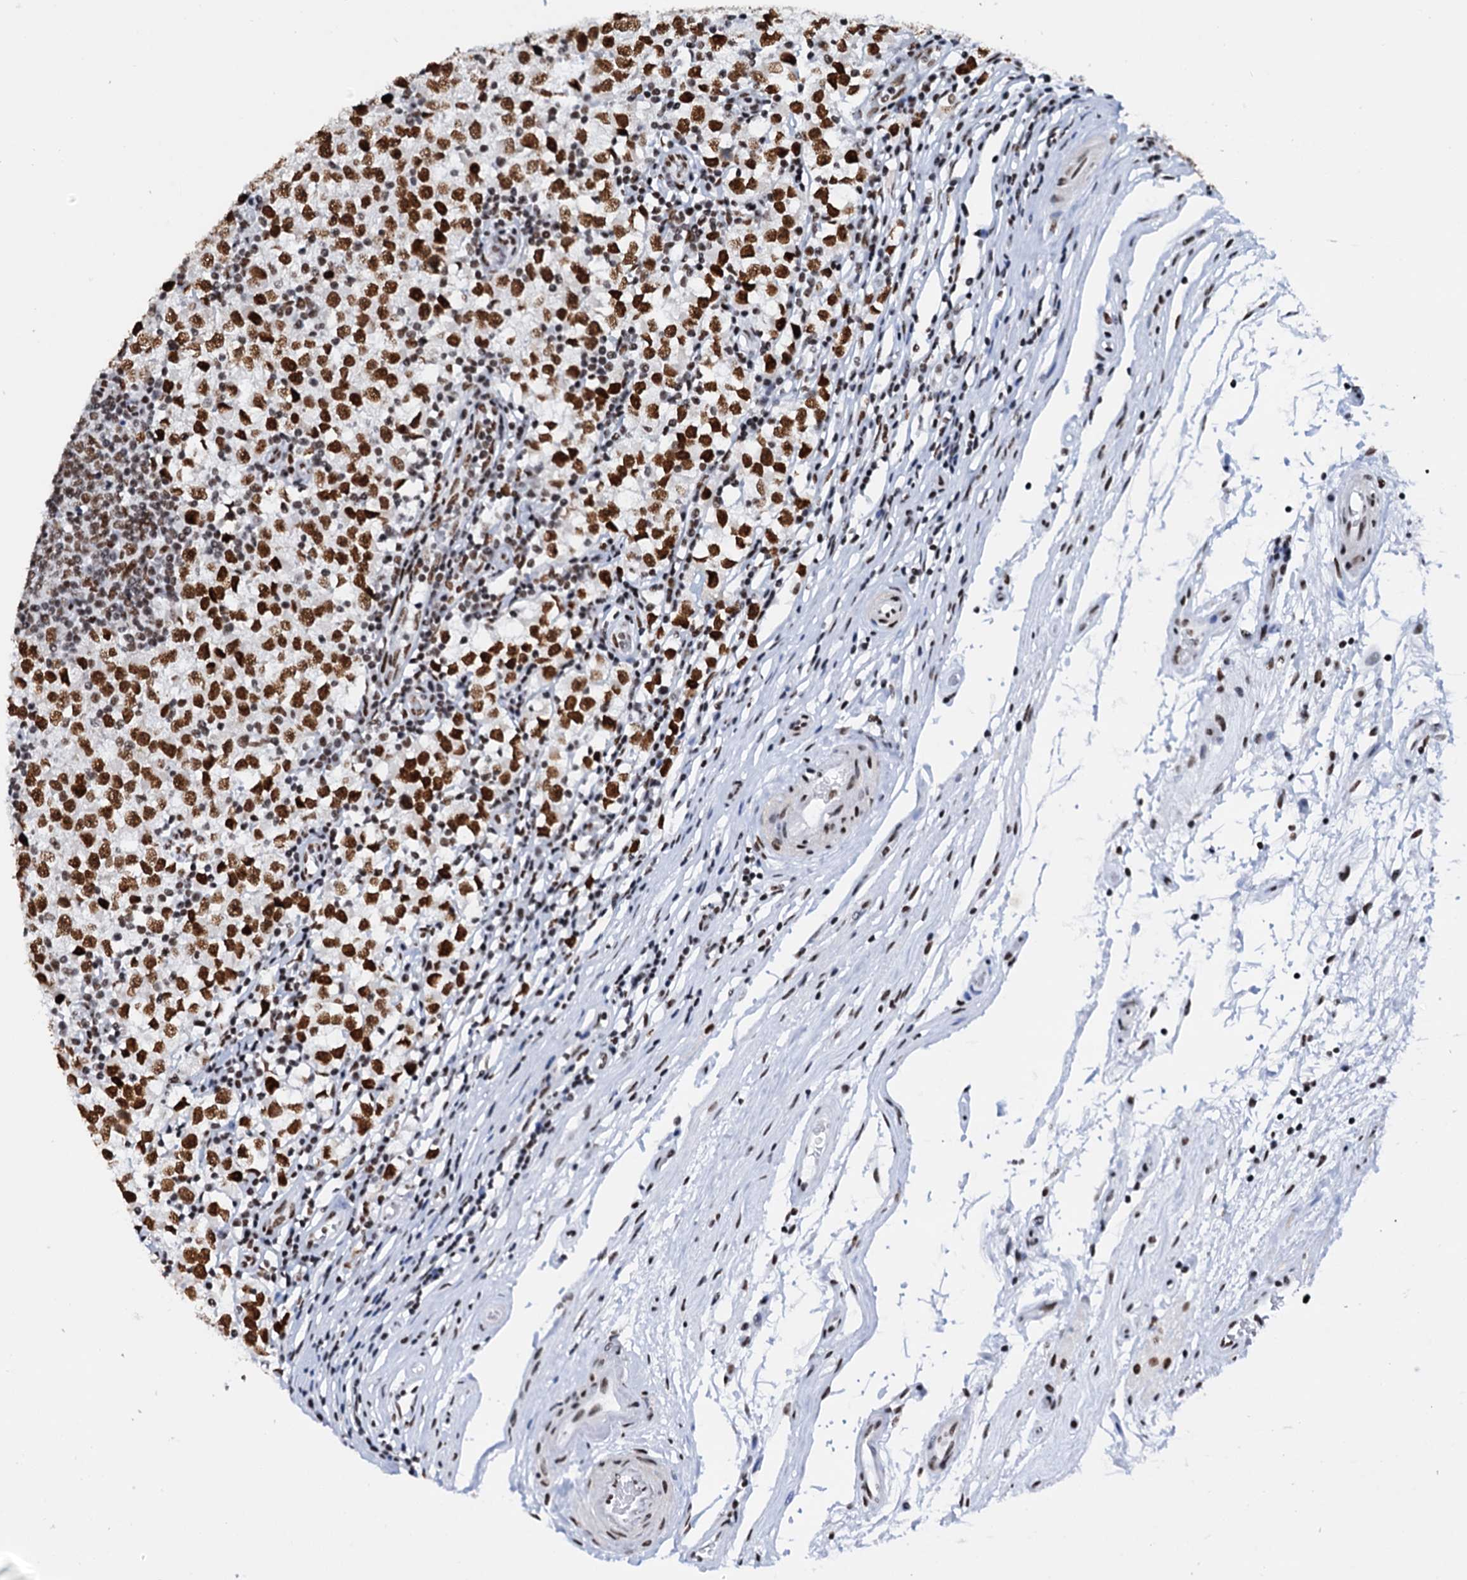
{"staining": {"intensity": "strong", "quantity": ">75%", "location": "nuclear"}, "tissue": "testis cancer", "cell_type": "Tumor cells", "image_type": "cancer", "snomed": [{"axis": "morphology", "description": "Seminoma, NOS"}, {"axis": "topography", "description": "Testis"}], "caption": "Immunohistochemical staining of human testis cancer (seminoma) reveals high levels of strong nuclear expression in approximately >75% of tumor cells.", "gene": "SLTM", "patient": {"sex": "male", "age": 65}}